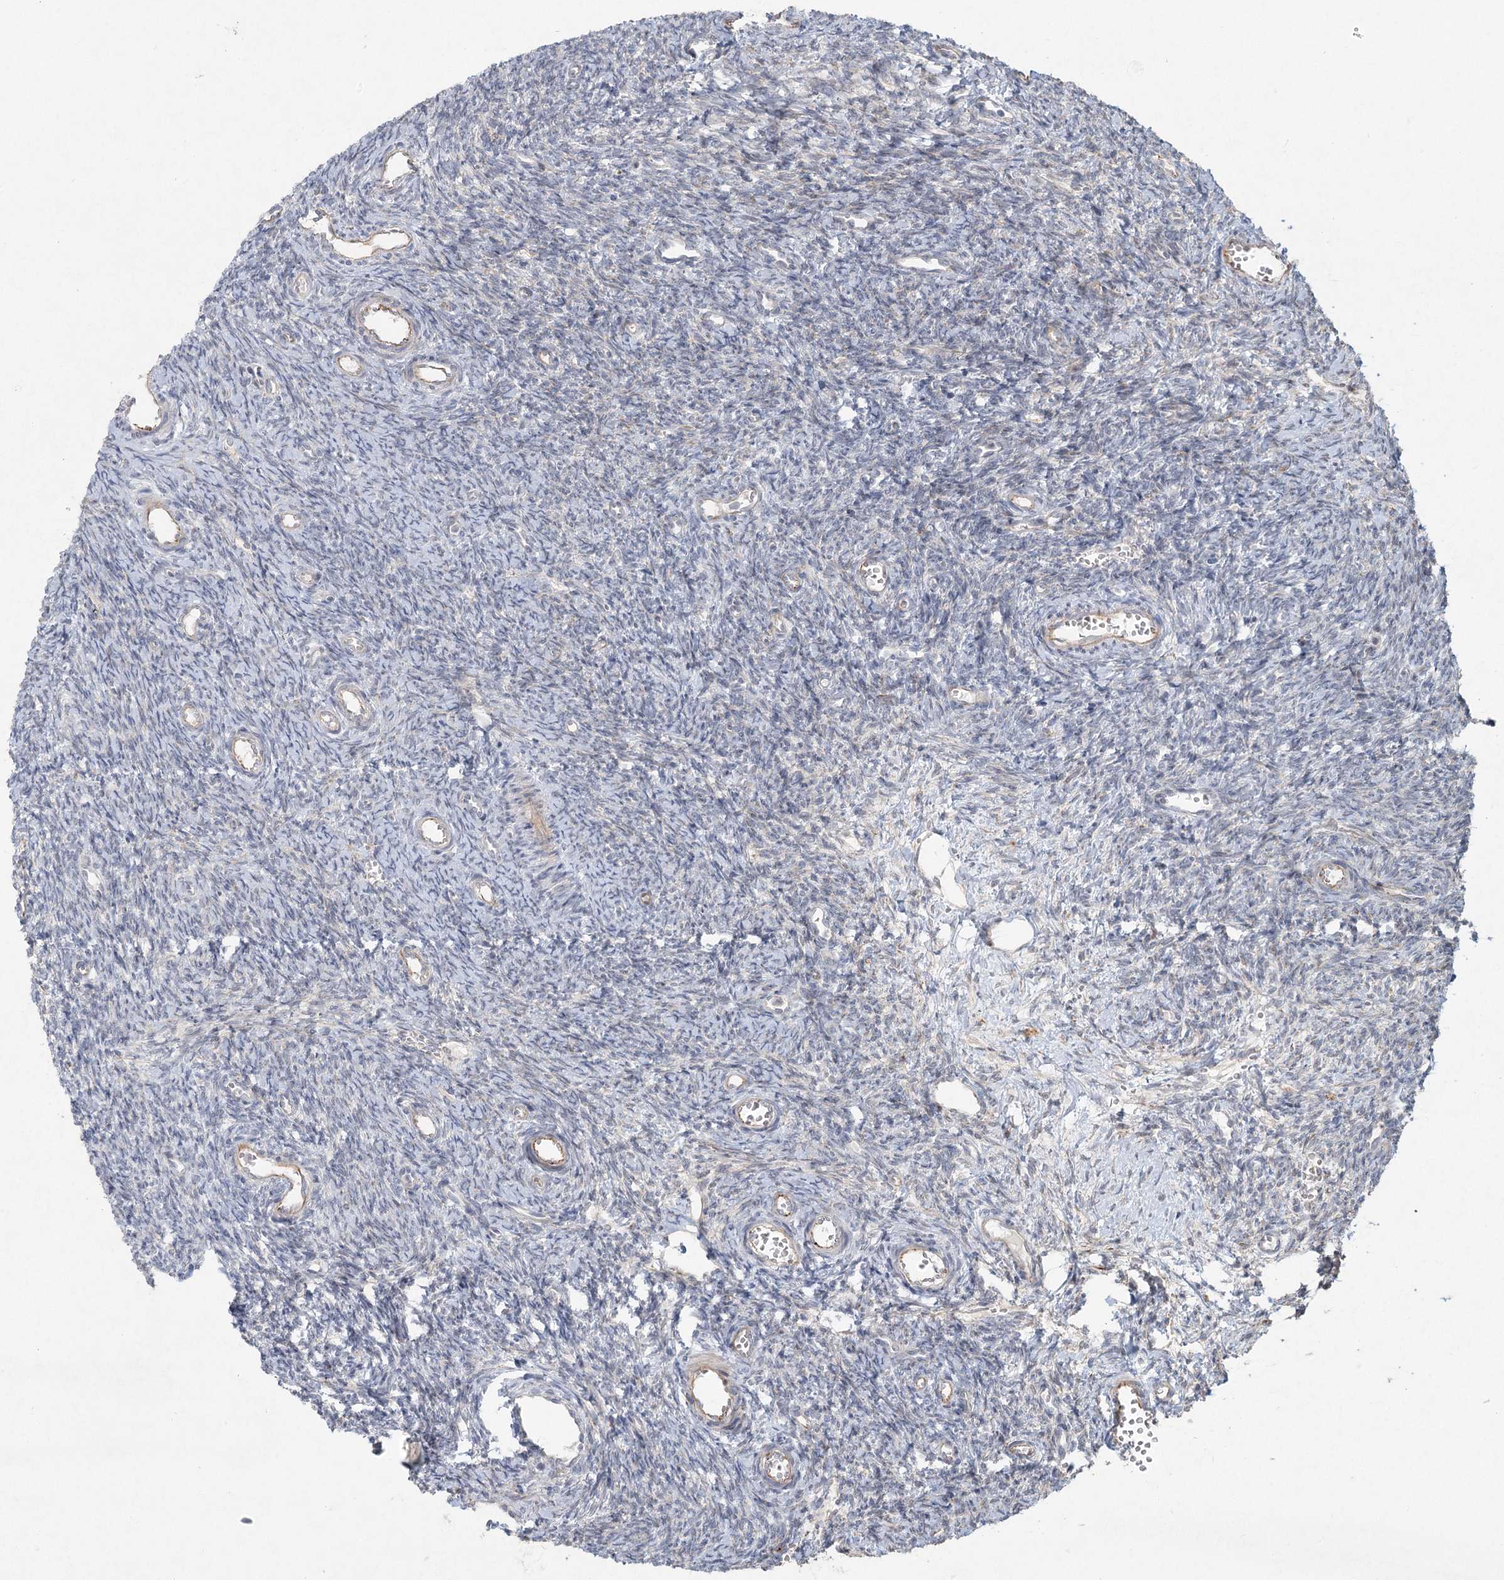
{"staining": {"intensity": "negative", "quantity": "none", "location": "none"}, "tissue": "ovary", "cell_type": "Follicle cells", "image_type": "normal", "snomed": [{"axis": "morphology", "description": "Normal tissue, NOS"}, {"axis": "topography", "description": "Ovary"}], "caption": "A high-resolution histopathology image shows immunohistochemistry (IHC) staining of normal ovary, which reveals no significant expression in follicle cells.", "gene": "LRP2BP", "patient": {"sex": "female", "age": 39}}